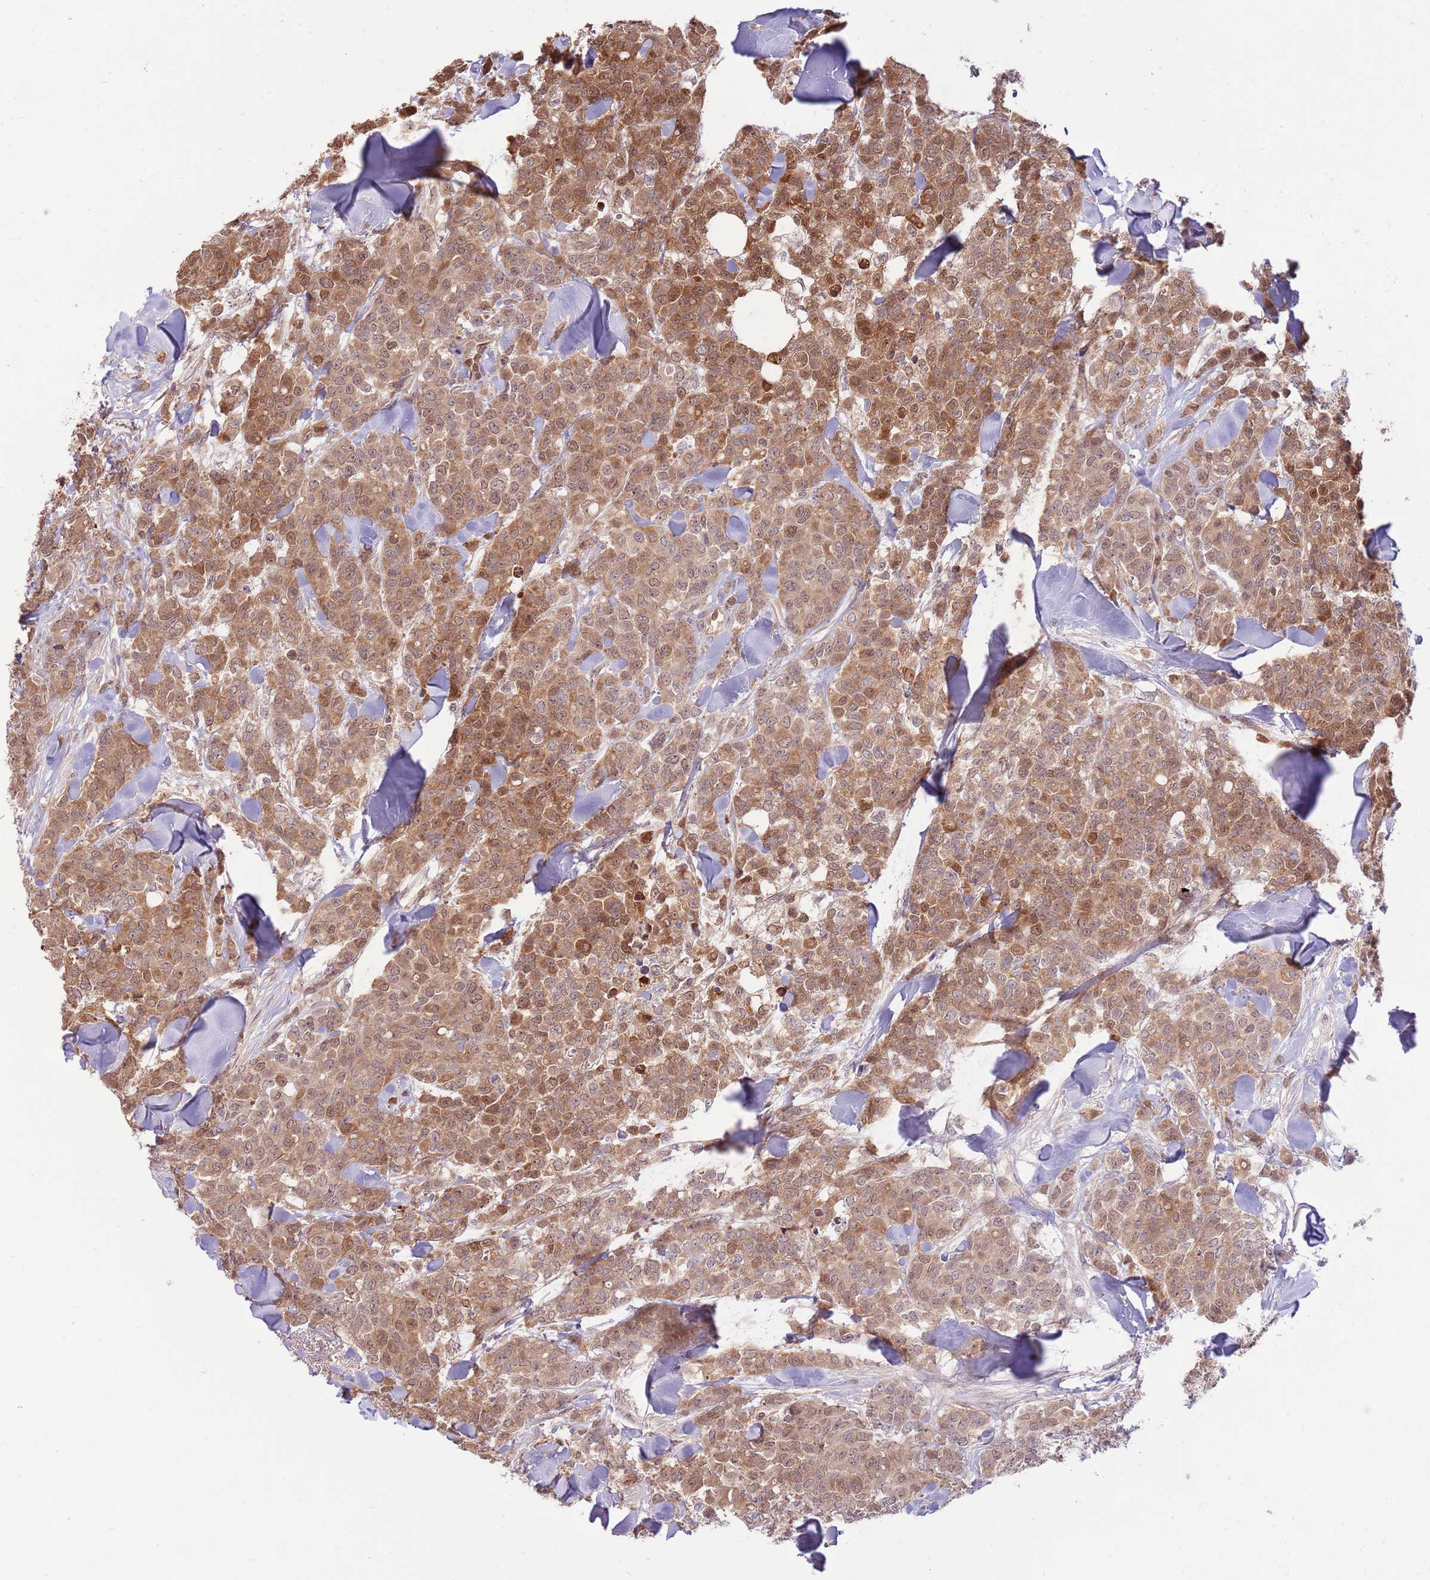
{"staining": {"intensity": "moderate", "quantity": ">75%", "location": "cytoplasmic/membranous,nuclear"}, "tissue": "breast cancer", "cell_type": "Tumor cells", "image_type": "cancer", "snomed": [{"axis": "morphology", "description": "Lobular carcinoma"}, {"axis": "topography", "description": "Breast"}], "caption": "Lobular carcinoma (breast) stained with a brown dye displays moderate cytoplasmic/membranous and nuclear positive positivity in approximately >75% of tumor cells.", "gene": "NSFL1C", "patient": {"sex": "female", "age": 91}}